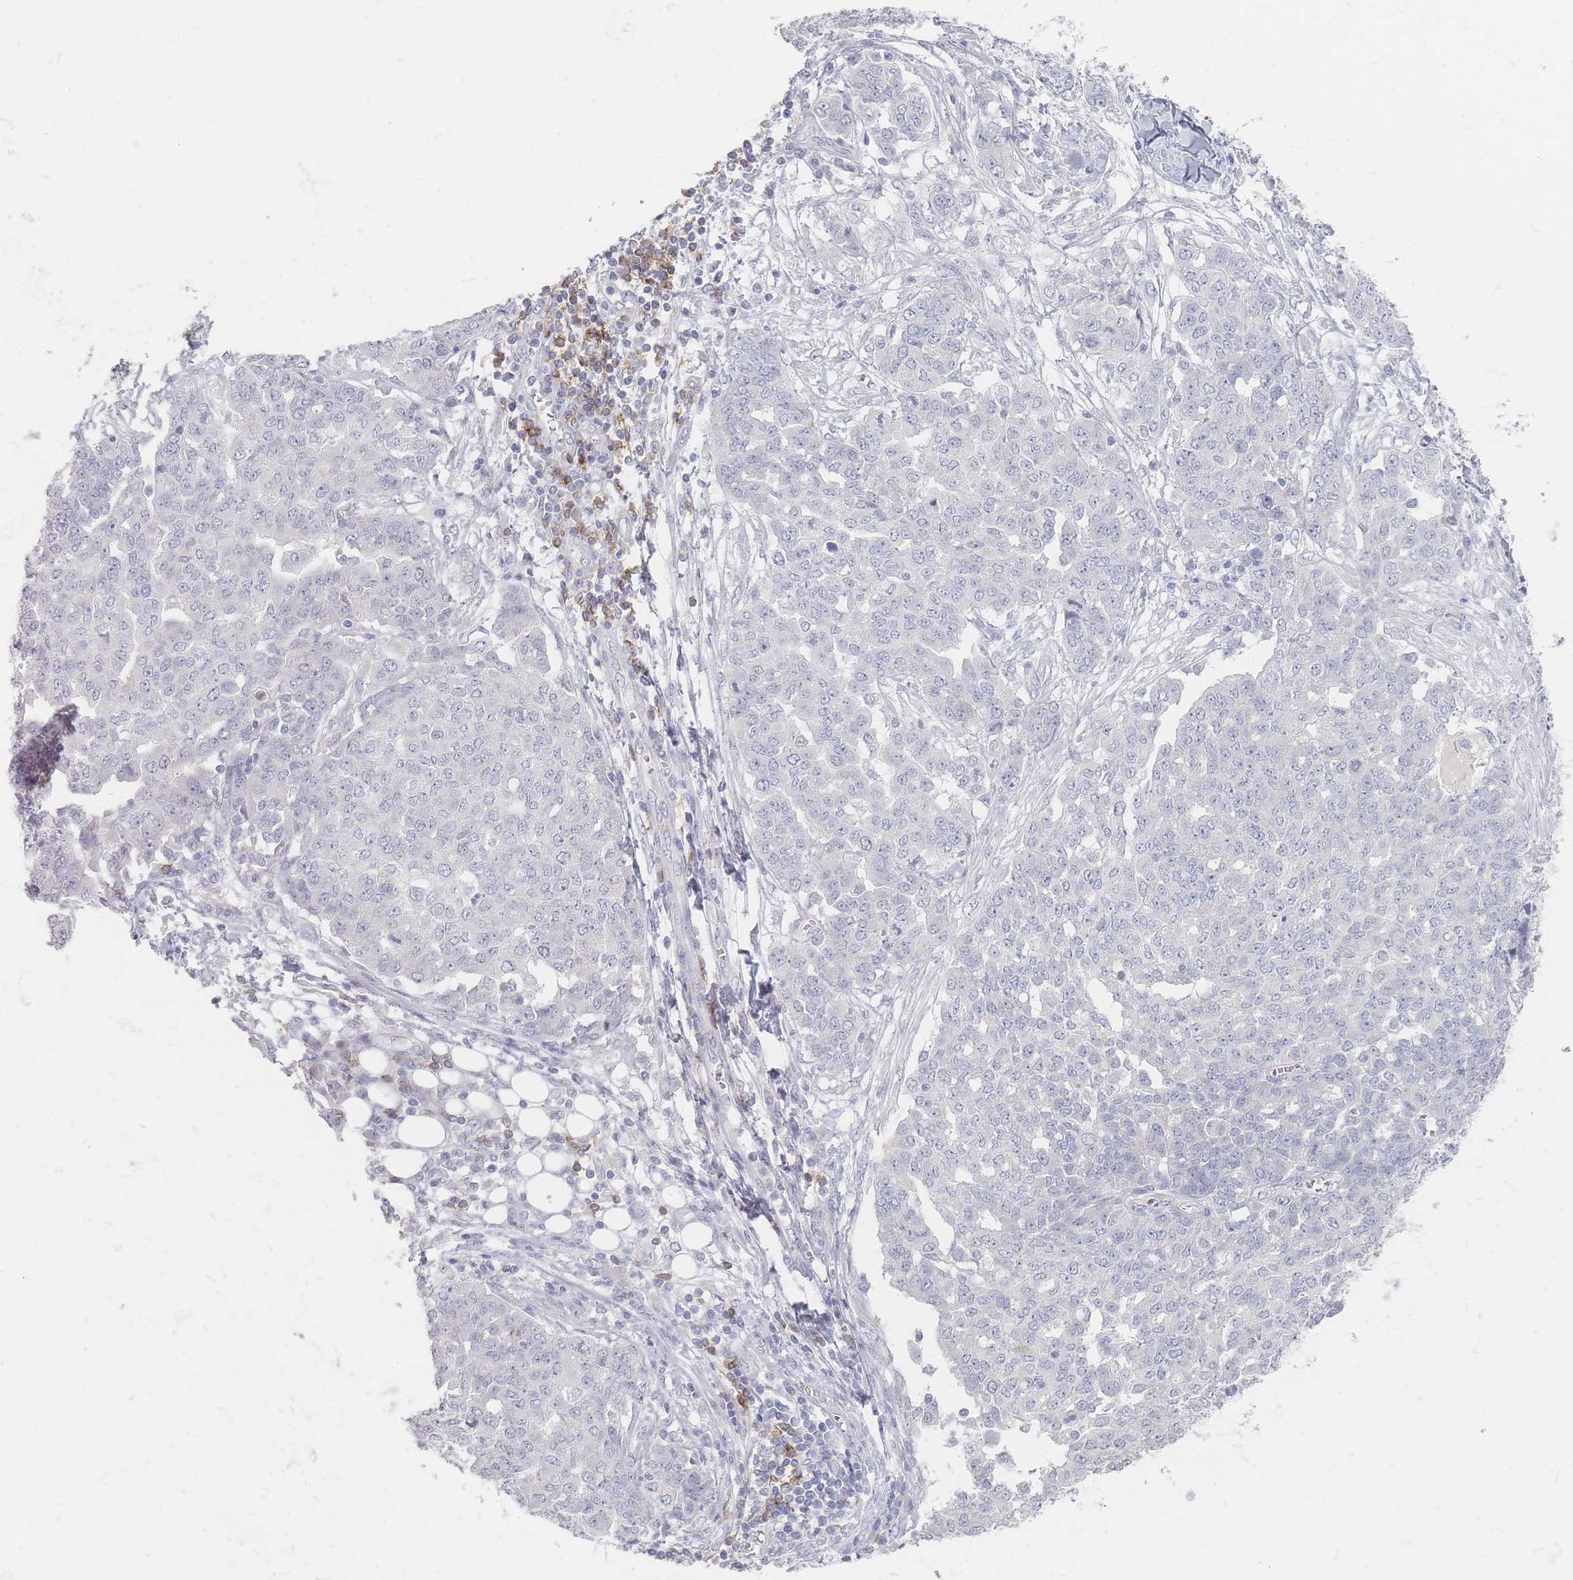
{"staining": {"intensity": "negative", "quantity": "none", "location": "none"}, "tissue": "ovarian cancer", "cell_type": "Tumor cells", "image_type": "cancer", "snomed": [{"axis": "morphology", "description": "Cystadenocarcinoma, serous, NOS"}, {"axis": "topography", "description": "Soft tissue"}, {"axis": "topography", "description": "Ovary"}], "caption": "Human ovarian serous cystadenocarcinoma stained for a protein using immunohistochemistry (IHC) displays no staining in tumor cells.", "gene": "CD37", "patient": {"sex": "female", "age": 57}}